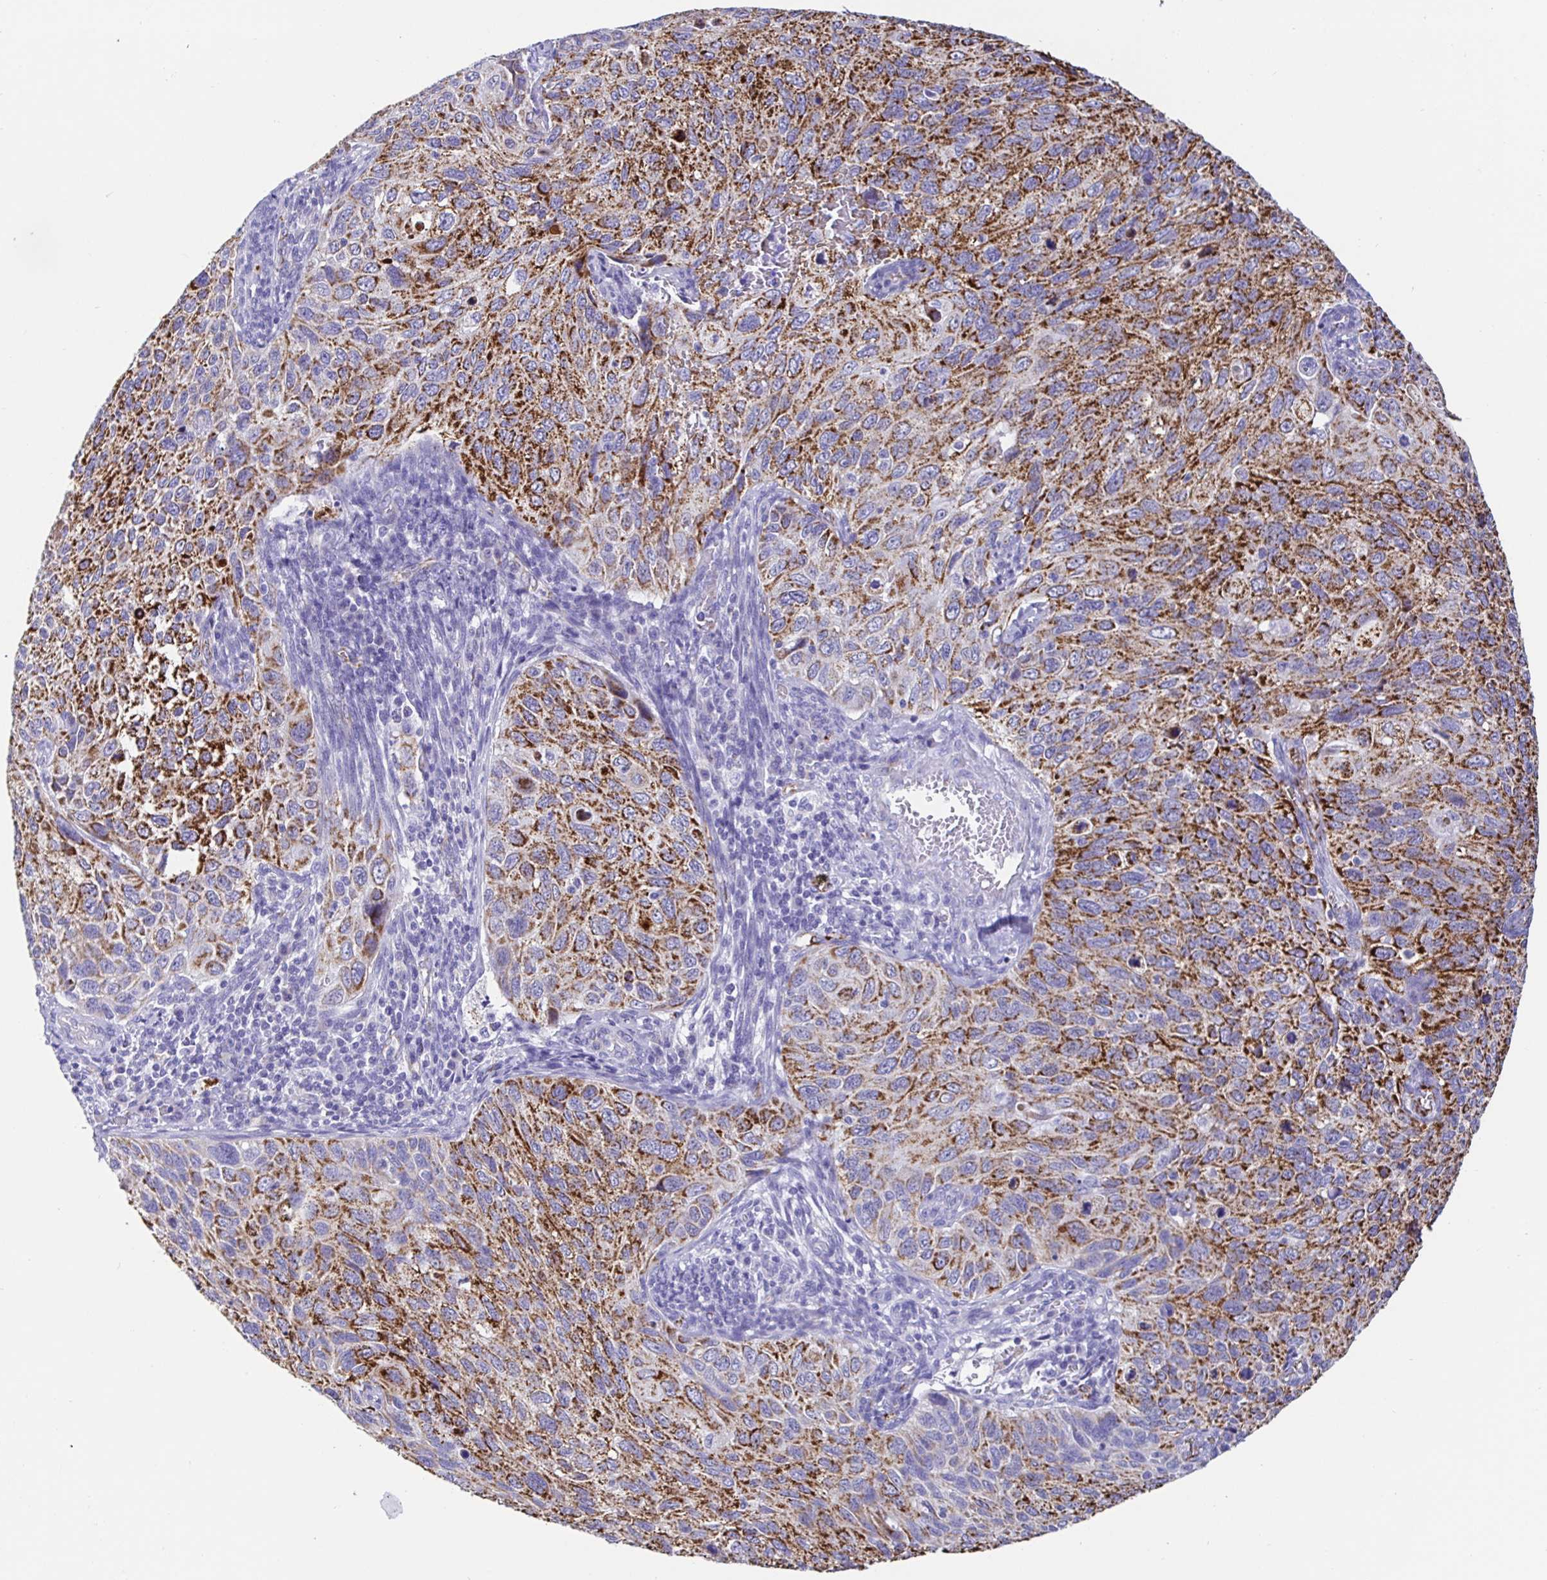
{"staining": {"intensity": "strong", "quantity": ">75%", "location": "cytoplasmic/membranous"}, "tissue": "cervical cancer", "cell_type": "Tumor cells", "image_type": "cancer", "snomed": [{"axis": "morphology", "description": "Squamous cell carcinoma, NOS"}, {"axis": "topography", "description": "Cervix"}], "caption": "Immunohistochemical staining of human cervical cancer reveals strong cytoplasmic/membranous protein staining in about >75% of tumor cells.", "gene": "MAOA", "patient": {"sex": "female", "age": 70}}